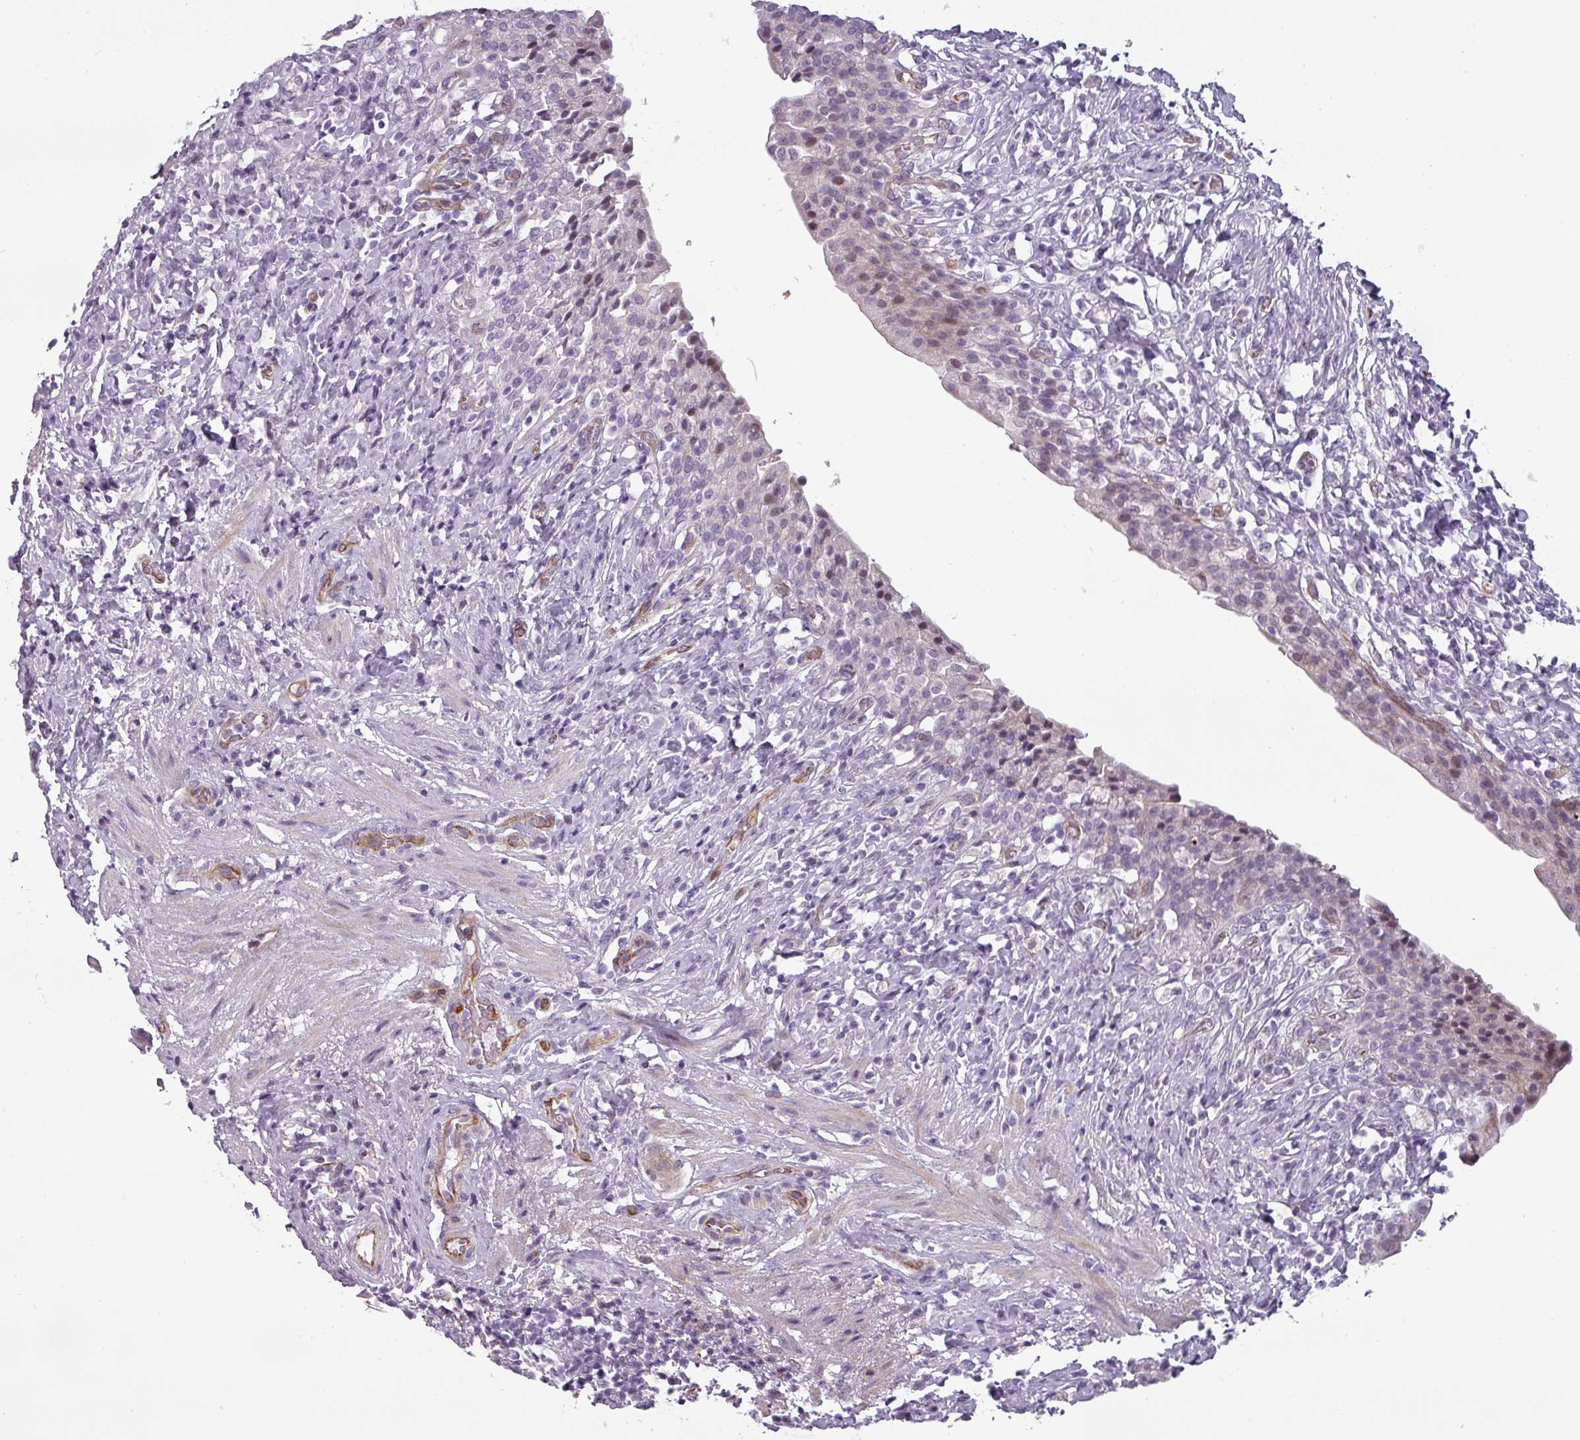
{"staining": {"intensity": "weak", "quantity": "<25%", "location": "nuclear"}, "tissue": "urinary bladder", "cell_type": "Urothelial cells", "image_type": "normal", "snomed": [{"axis": "morphology", "description": "Normal tissue, NOS"}, {"axis": "morphology", "description": "Inflammation, NOS"}, {"axis": "topography", "description": "Urinary bladder"}], "caption": "A high-resolution histopathology image shows IHC staining of normal urinary bladder, which exhibits no significant expression in urothelial cells.", "gene": "CHRDL1", "patient": {"sex": "male", "age": 64}}